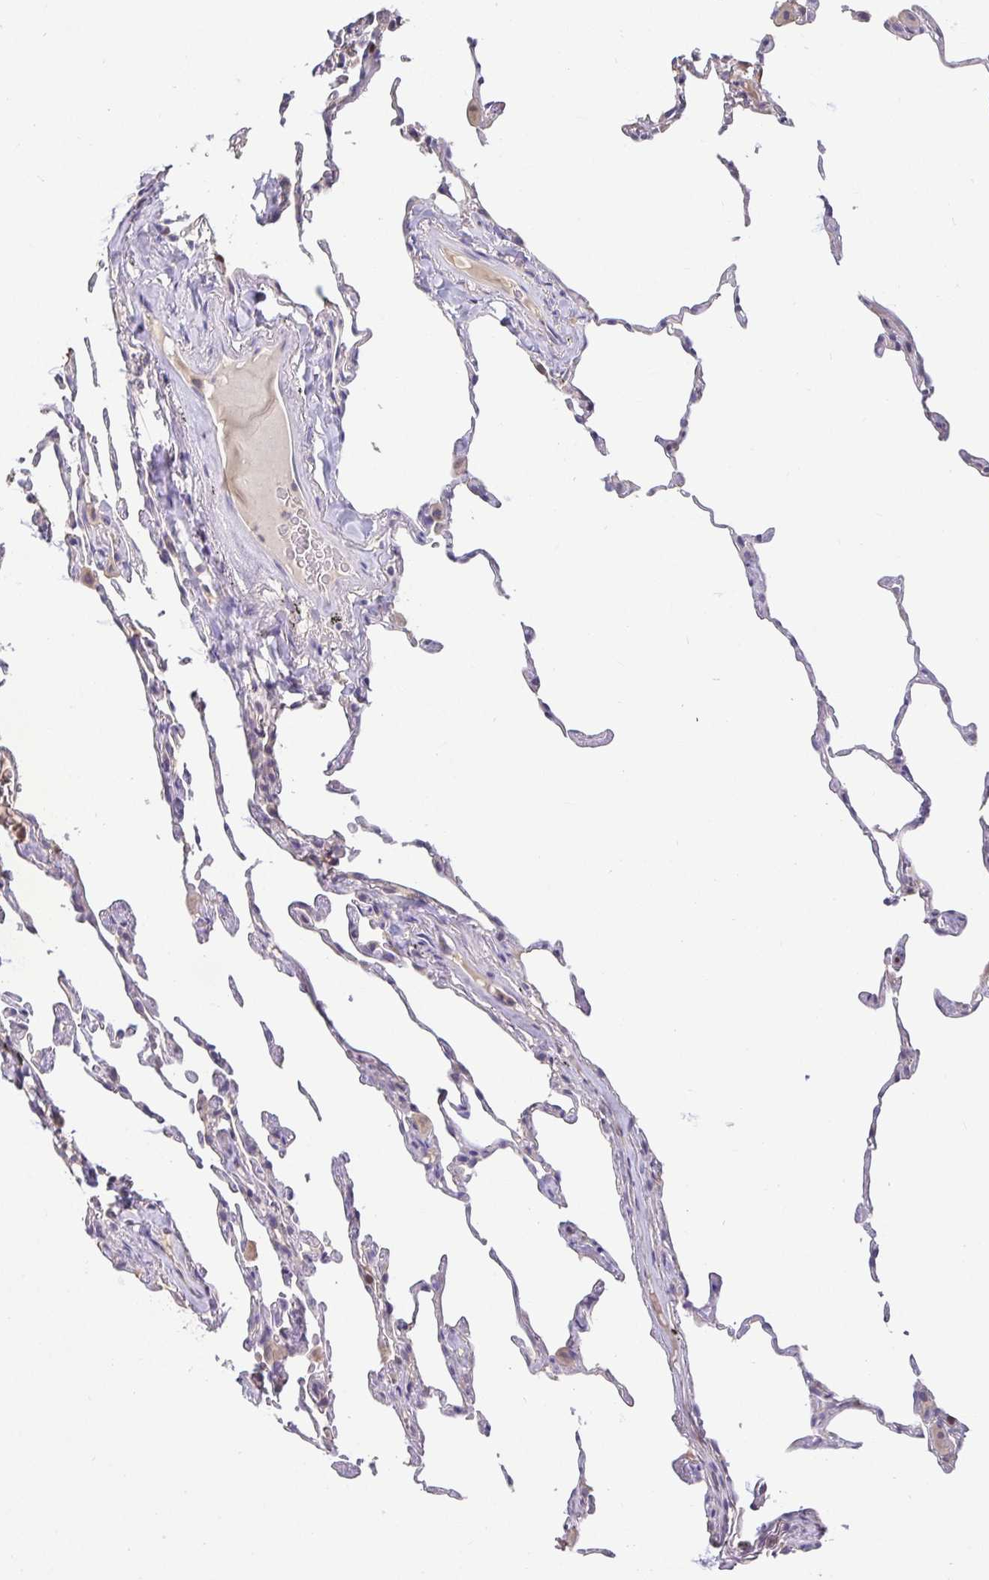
{"staining": {"intensity": "negative", "quantity": "none", "location": "none"}, "tissue": "lung", "cell_type": "Alveolar cells", "image_type": "normal", "snomed": [{"axis": "morphology", "description": "Normal tissue, NOS"}, {"axis": "topography", "description": "Lung"}], "caption": "An immunohistochemistry micrograph of benign lung is shown. There is no staining in alveolar cells of lung. The staining was performed using DAB (3,3'-diaminobenzidine) to visualize the protein expression in brown, while the nuclei were stained in blue with hematoxylin (Magnification: 20x).", "gene": "ANLN", "patient": {"sex": "female", "age": 57}}